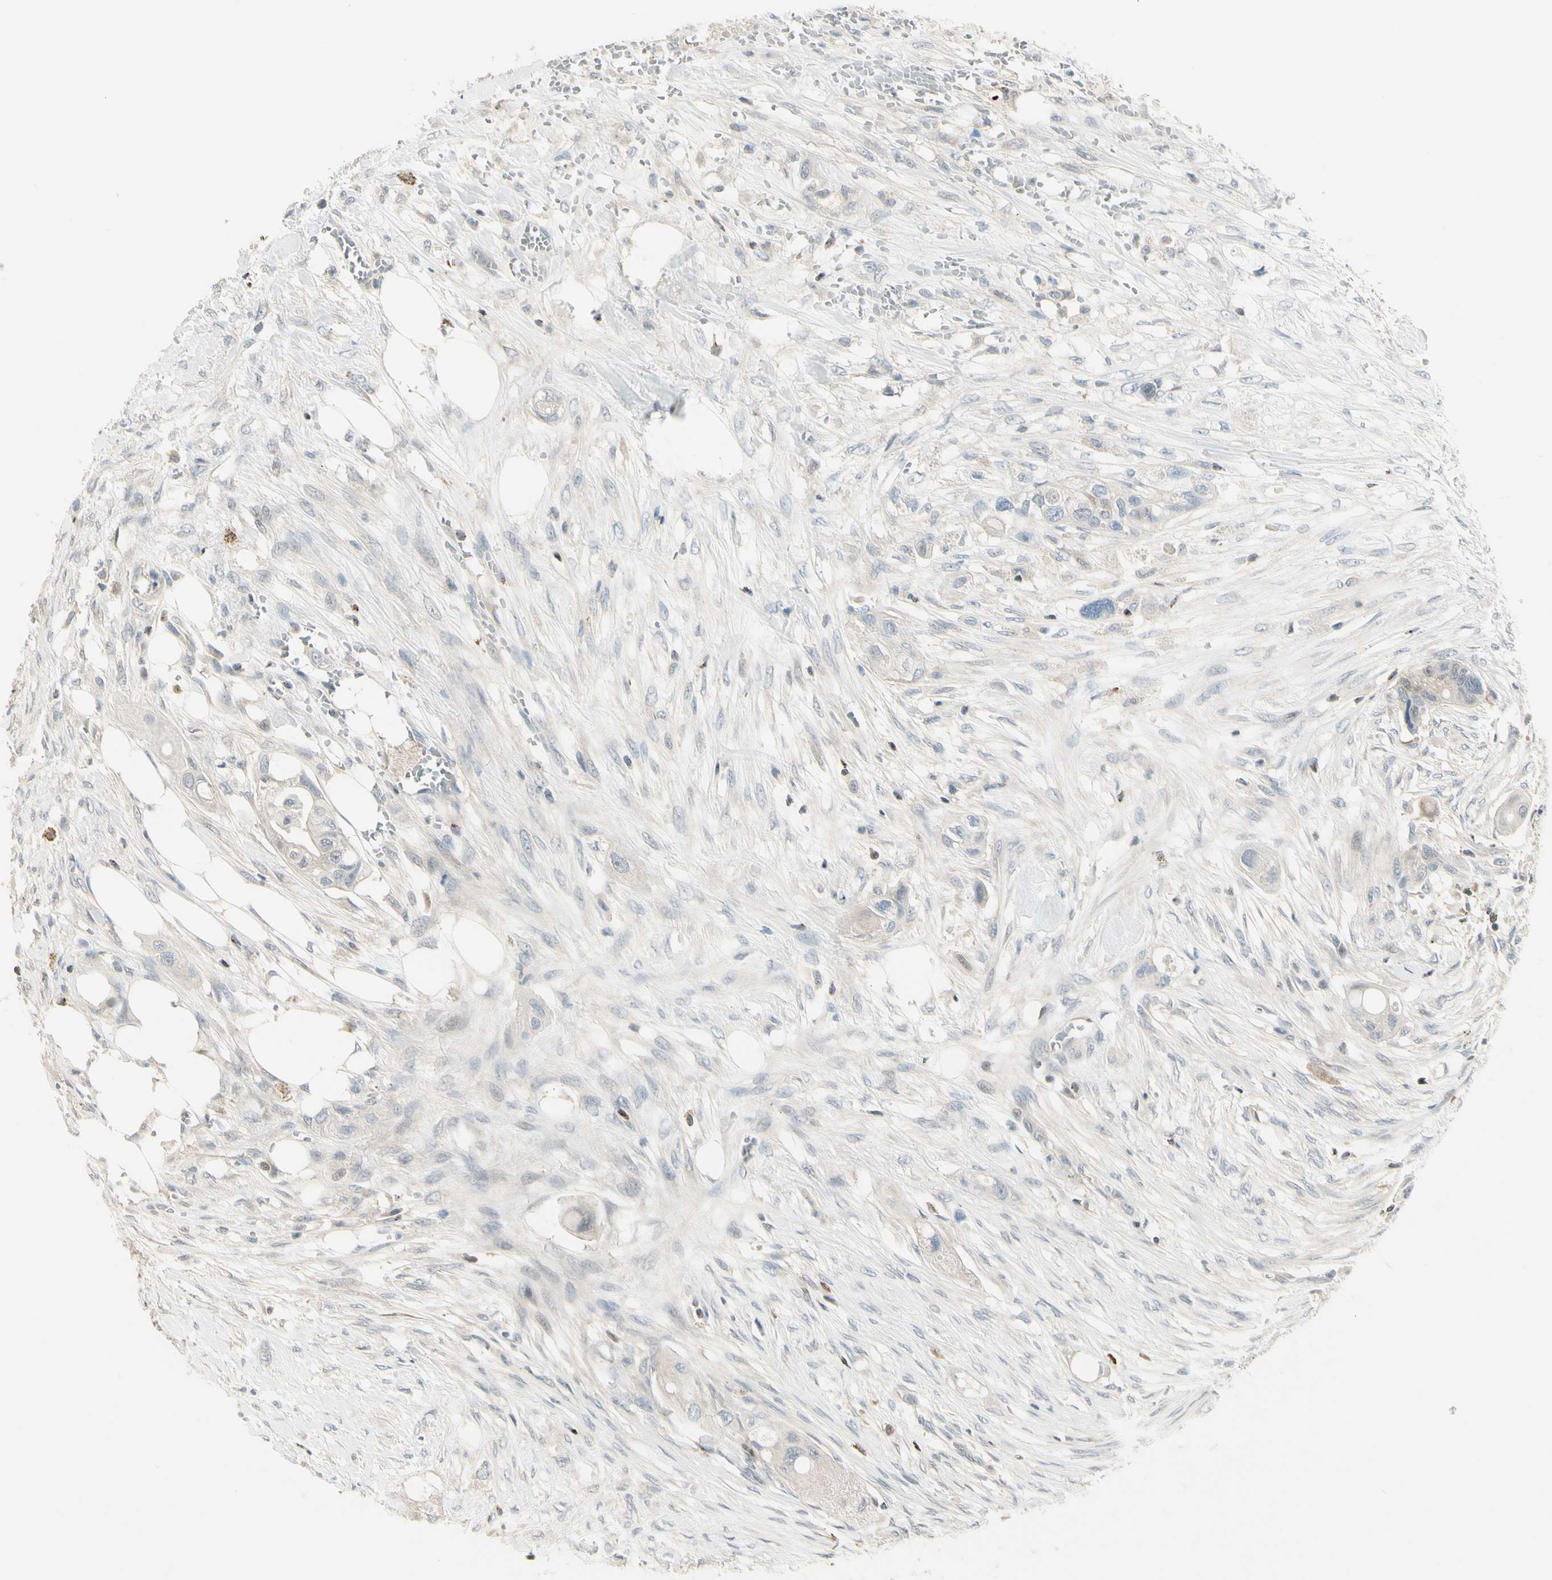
{"staining": {"intensity": "negative", "quantity": "none", "location": "none"}, "tissue": "colorectal cancer", "cell_type": "Tumor cells", "image_type": "cancer", "snomed": [{"axis": "morphology", "description": "Adenocarcinoma, NOS"}, {"axis": "topography", "description": "Colon"}], "caption": "IHC image of human colorectal cancer stained for a protein (brown), which displays no staining in tumor cells.", "gene": "EVC", "patient": {"sex": "female", "age": 57}}